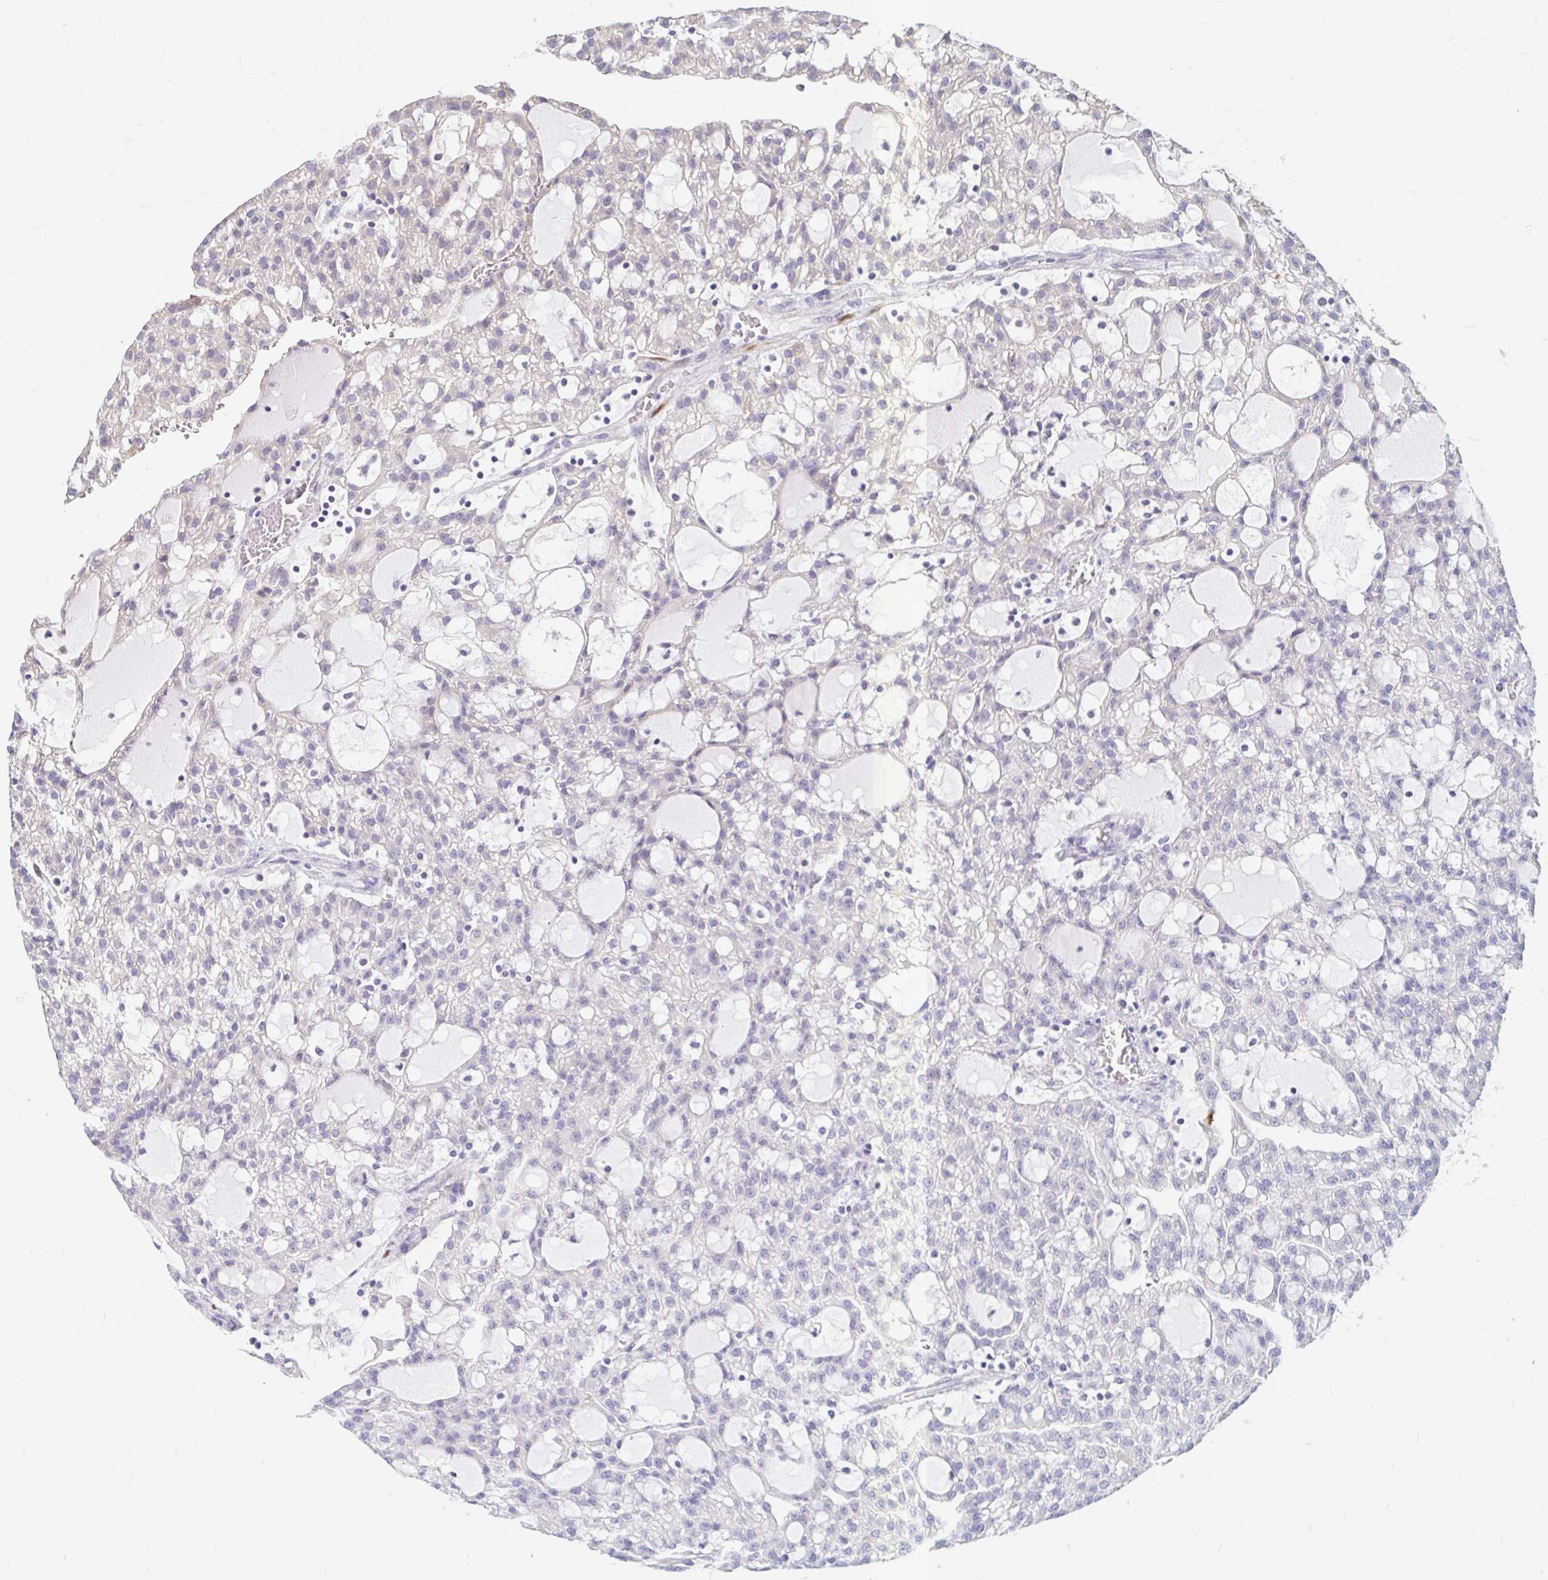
{"staining": {"intensity": "negative", "quantity": "none", "location": "none"}, "tissue": "renal cancer", "cell_type": "Tumor cells", "image_type": "cancer", "snomed": [{"axis": "morphology", "description": "Adenocarcinoma, NOS"}, {"axis": "topography", "description": "Kidney"}], "caption": "Human adenocarcinoma (renal) stained for a protein using immunohistochemistry demonstrates no staining in tumor cells.", "gene": "ADH1A", "patient": {"sex": "male", "age": 63}}